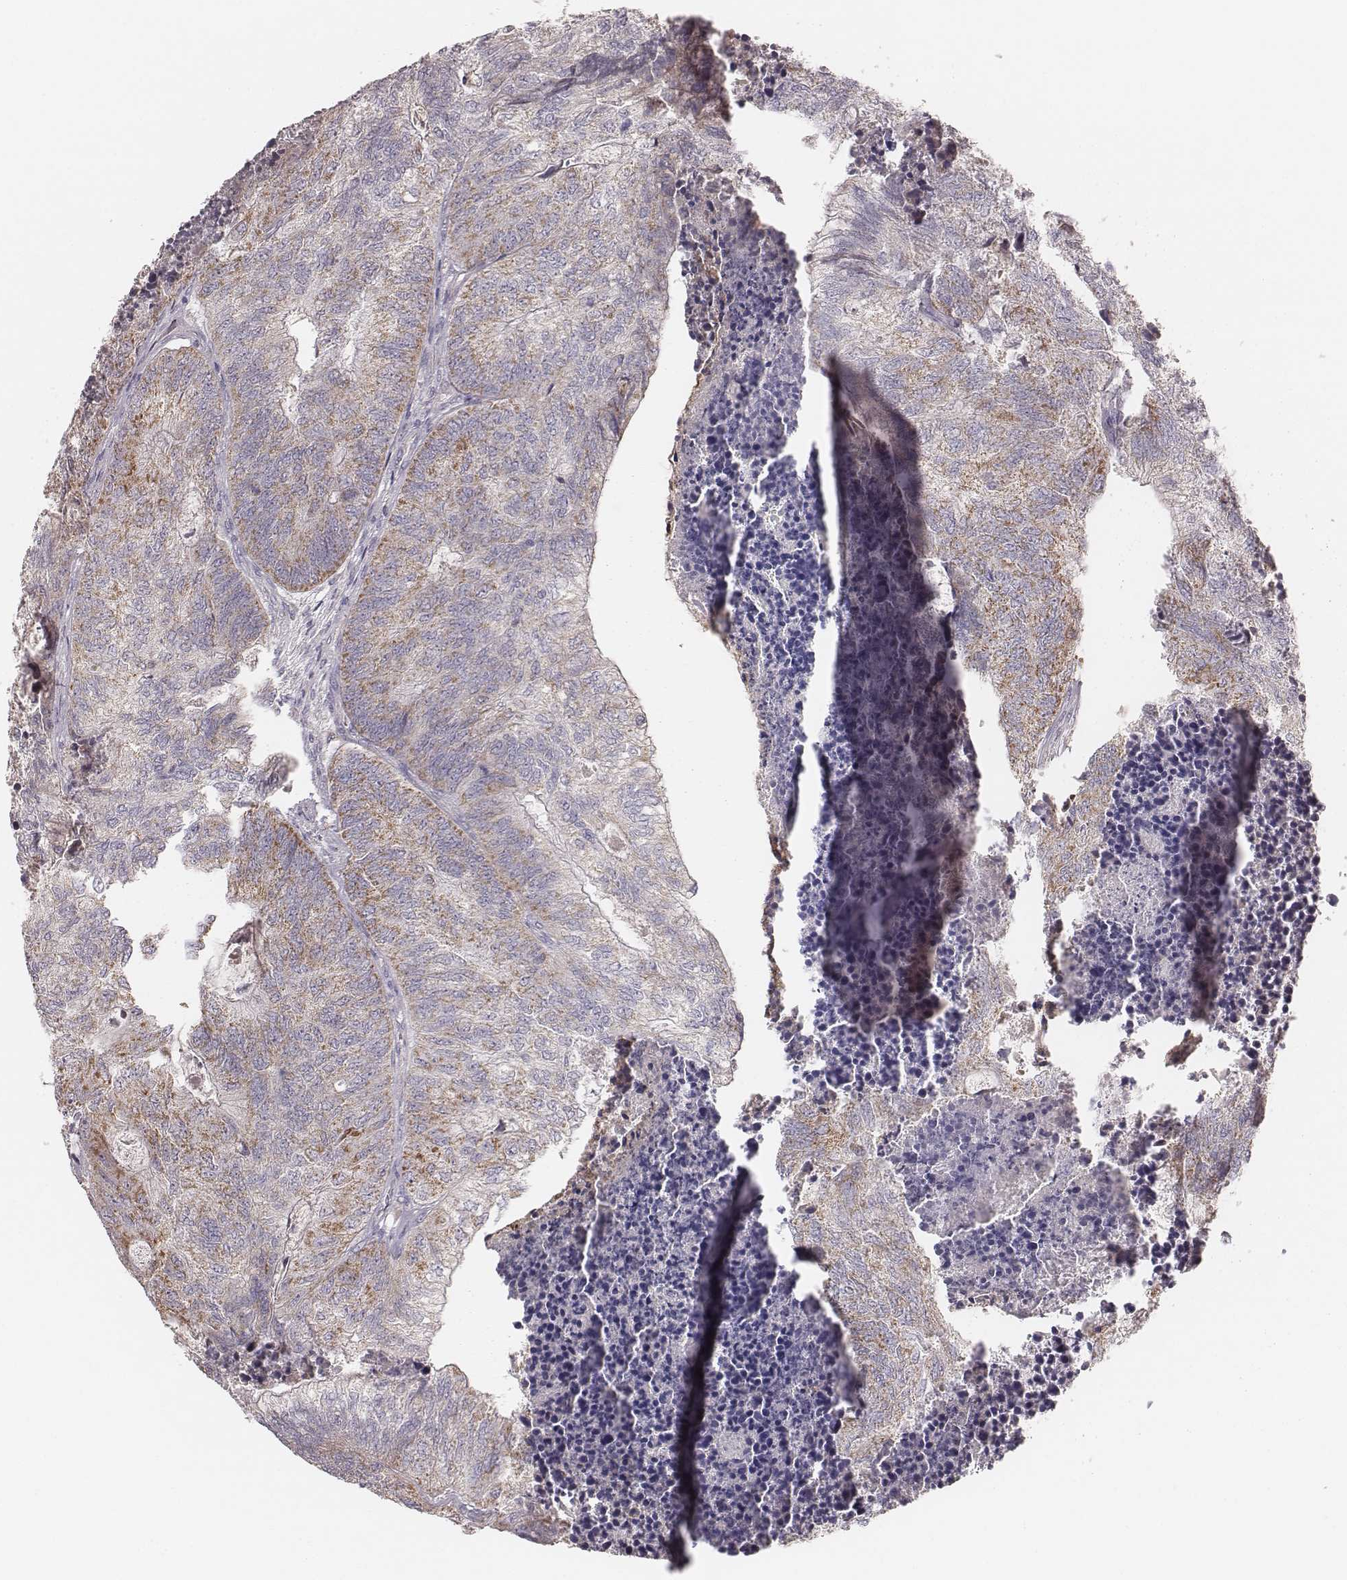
{"staining": {"intensity": "moderate", "quantity": "25%-75%", "location": "cytoplasmic/membranous"}, "tissue": "colorectal cancer", "cell_type": "Tumor cells", "image_type": "cancer", "snomed": [{"axis": "morphology", "description": "Adenocarcinoma, NOS"}, {"axis": "topography", "description": "Colon"}], "caption": "This histopathology image exhibits IHC staining of human colorectal cancer (adenocarcinoma), with medium moderate cytoplasmic/membranous expression in about 25%-75% of tumor cells.", "gene": "MRPS27", "patient": {"sex": "female", "age": 67}}